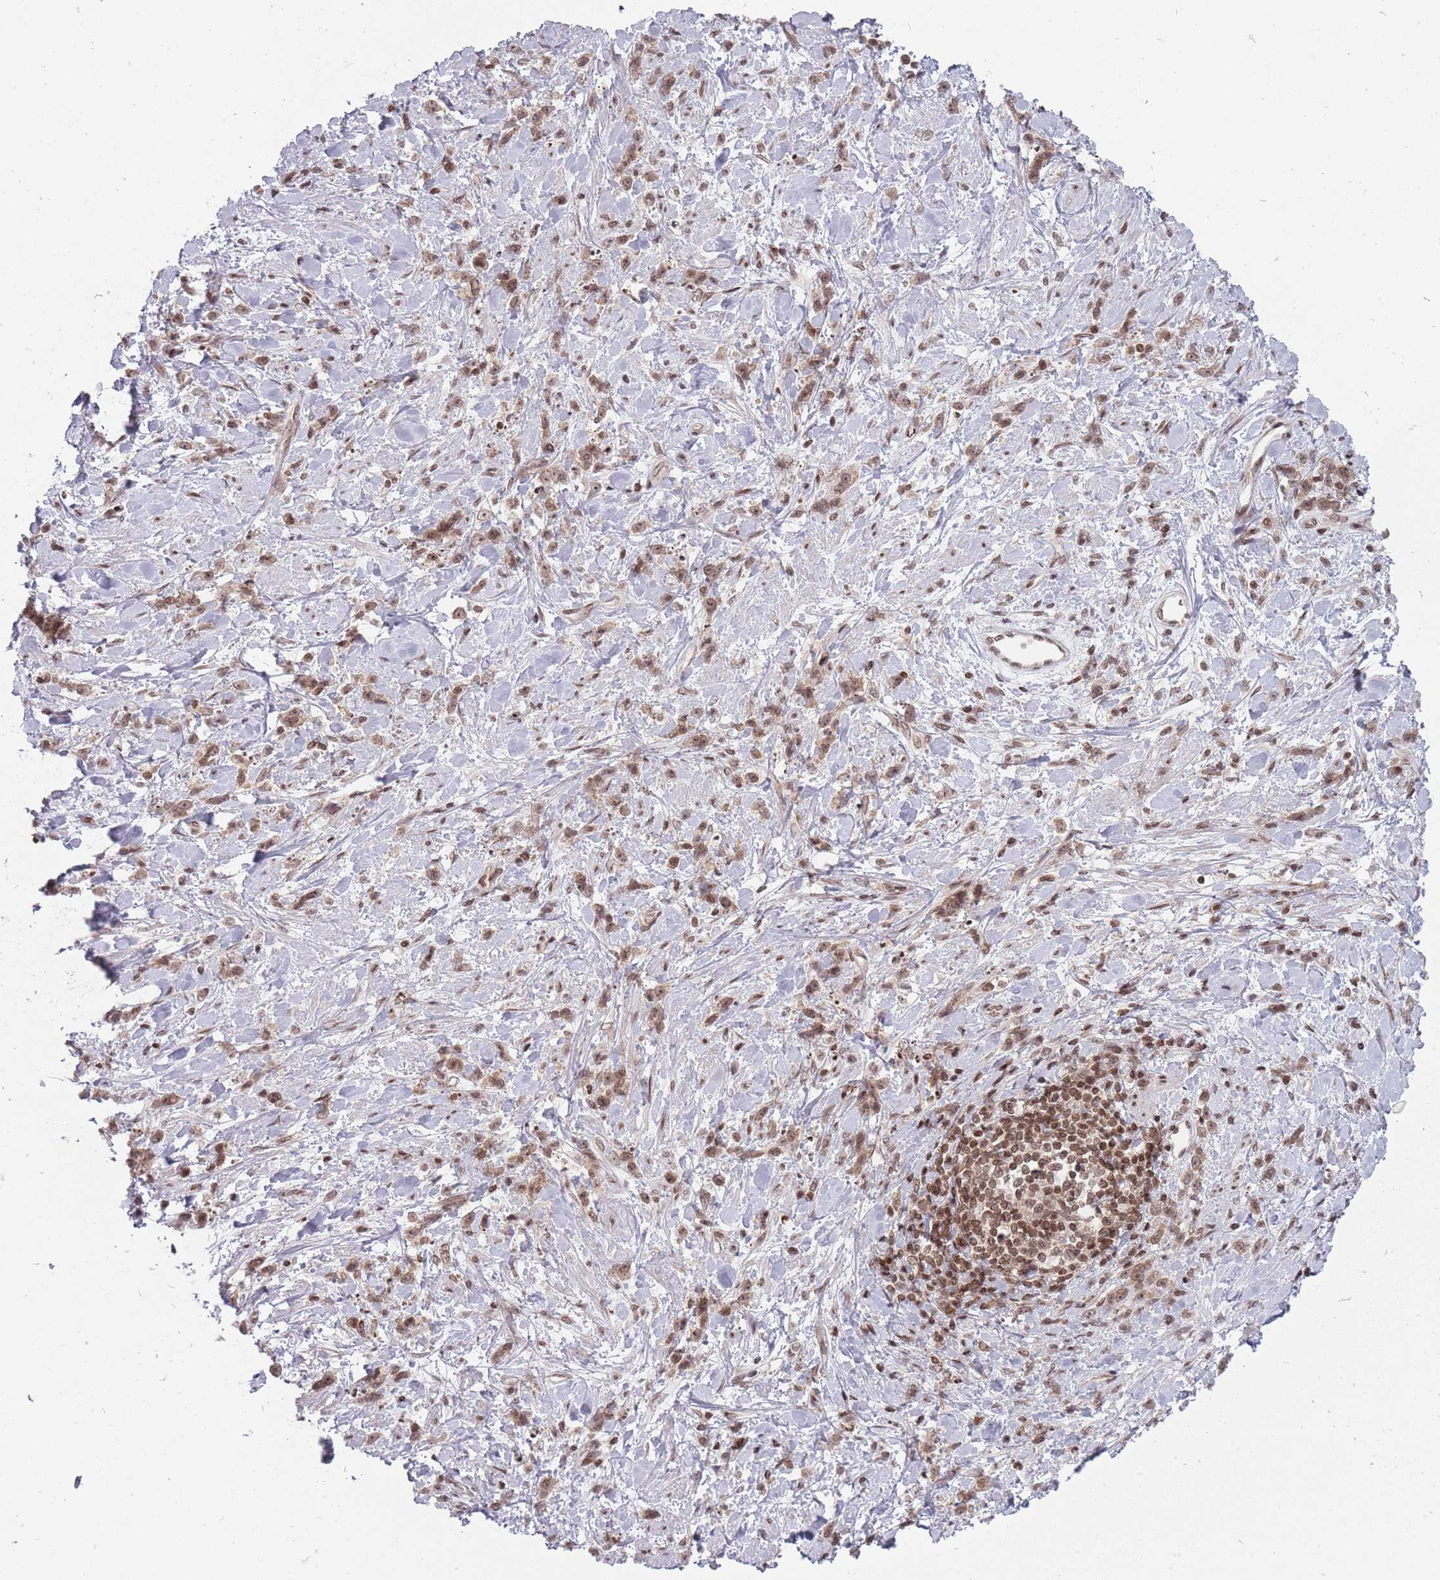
{"staining": {"intensity": "moderate", "quantity": ">75%", "location": "nuclear"}, "tissue": "stomach cancer", "cell_type": "Tumor cells", "image_type": "cancer", "snomed": [{"axis": "morphology", "description": "Adenocarcinoma, NOS"}, {"axis": "topography", "description": "Stomach"}], "caption": "Brown immunohistochemical staining in stomach adenocarcinoma shows moderate nuclear expression in approximately >75% of tumor cells.", "gene": "TMC6", "patient": {"sex": "female", "age": 60}}